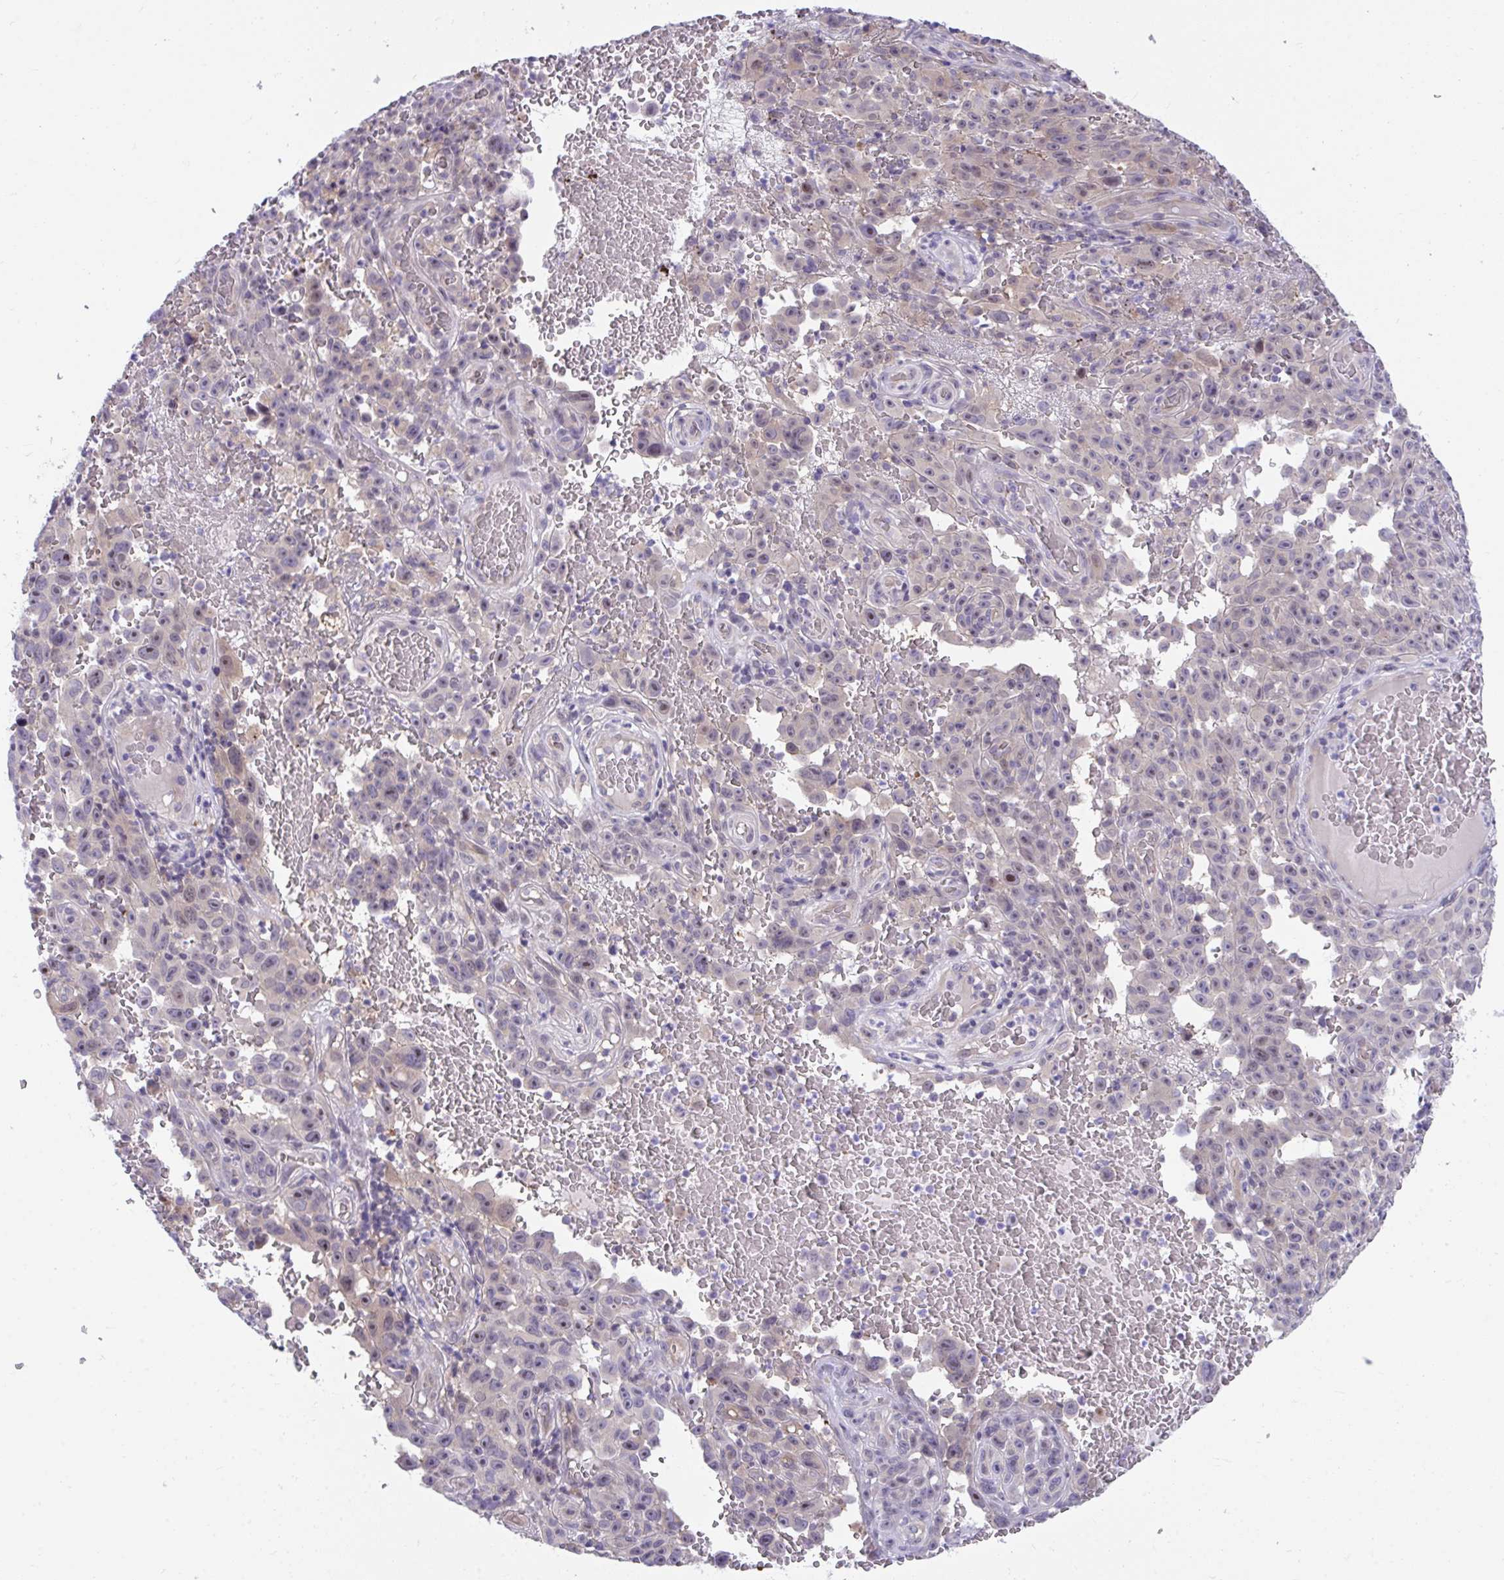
{"staining": {"intensity": "weak", "quantity": "<25%", "location": "nuclear"}, "tissue": "melanoma", "cell_type": "Tumor cells", "image_type": "cancer", "snomed": [{"axis": "morphology", "description": "Malignant melanoma, NOS"}, {"axis": "topography", "description": "Skin"}], "caption": "A high-resolution histopathology image shows immunohistochemistry staining of melanoma, which displays no significant staining in tumor cells.", "gene": "CENPQ", "patient": {"sex": "female", "age": 82}}